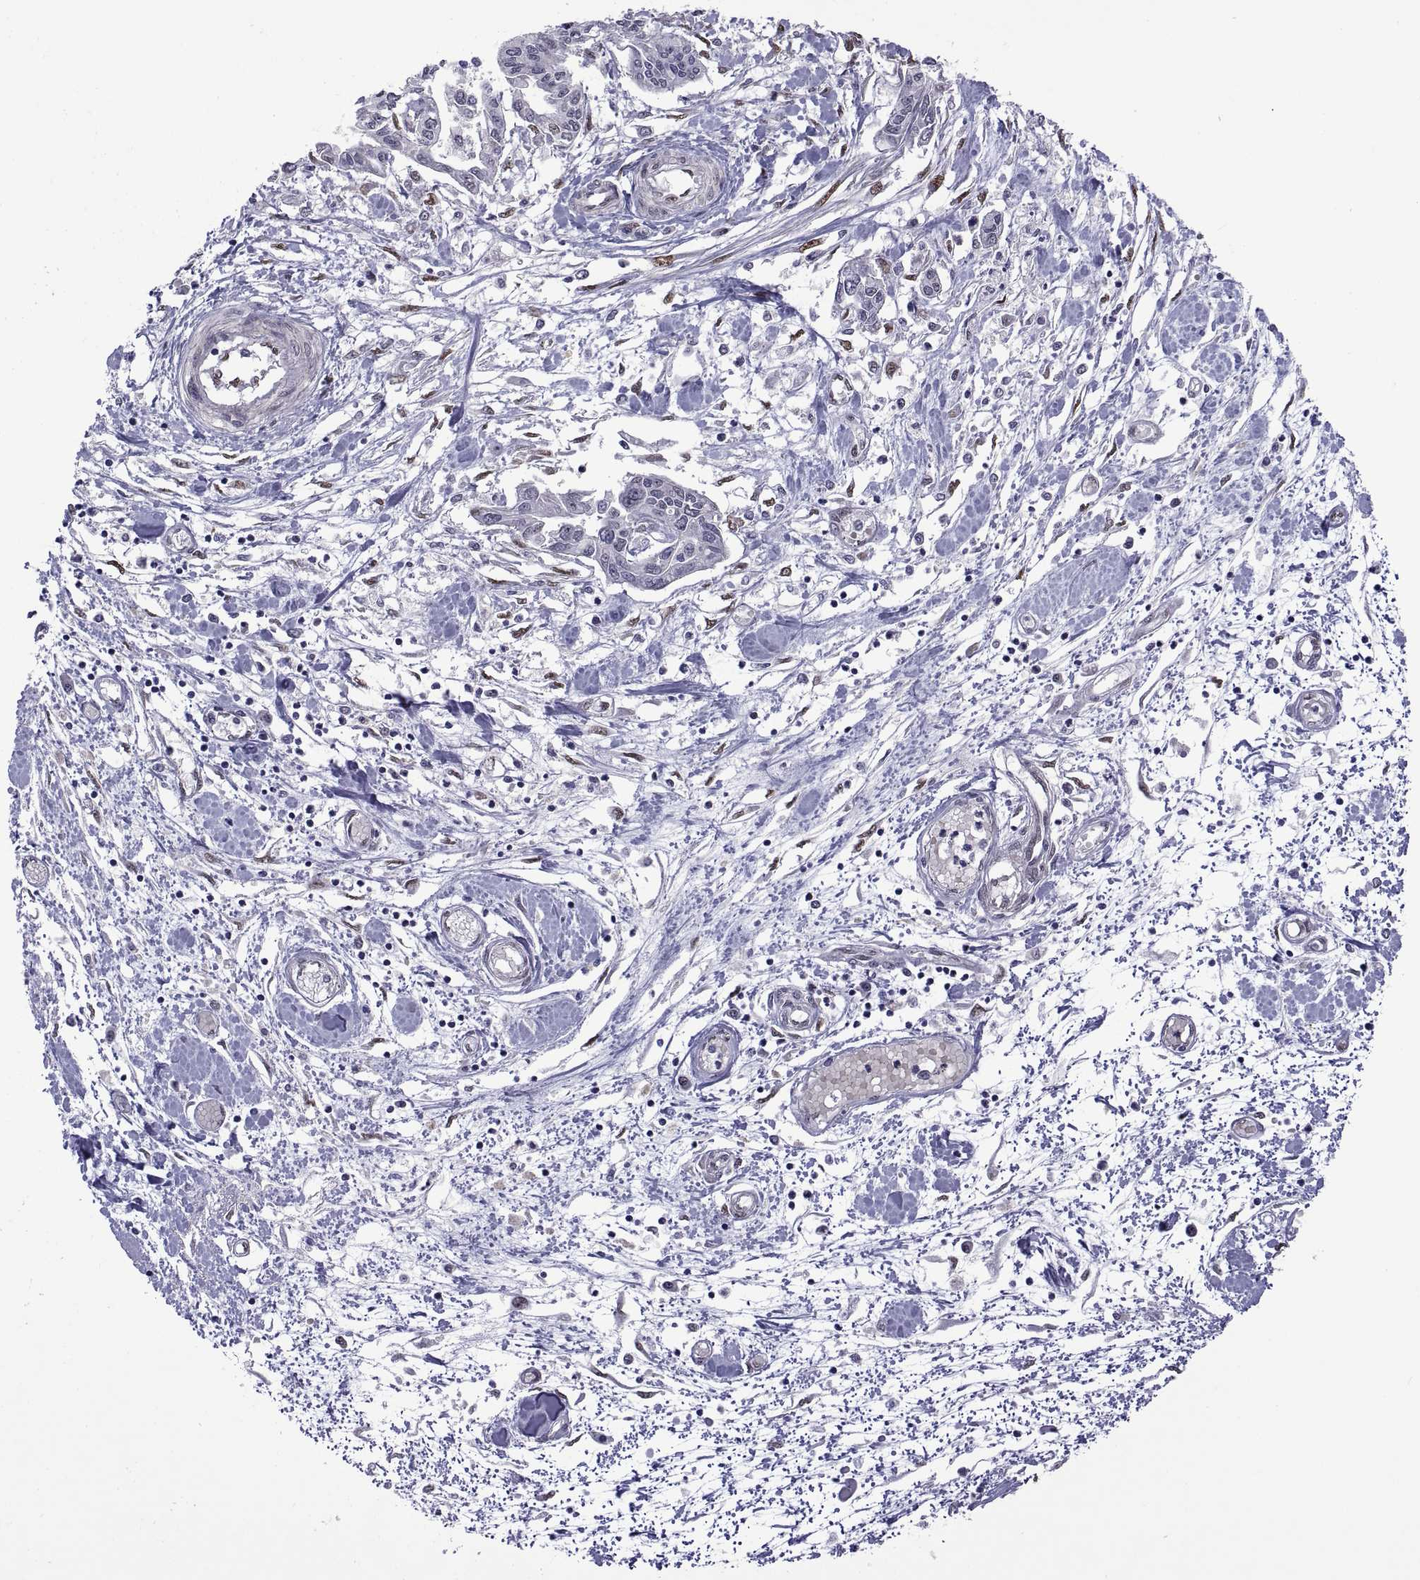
{"staining": {"intensity": "negative", "quantity": "none", "location": "none"}, "tissue": "pancreatic cancer", "cell_type": "Tumor cells", "image_type": "cancer", "snomed": [{"axis": "morphology", "description": "Adenocarcinoma, NOS"}, {"axis": "topography", "description": "Pancreas"}], "caption": "IHC image of neoplastic tissue: human pancreatic cancer stained with DAB shows no significant protein positivity in tumor cells. (Stains: DAB immunohistochemistry (IHC) with hematoxylin counter stain, Microscopy: brightfield microscopy at high magnification).", "gene": "NR4A1", "patient": {"sex": "male", "age": 60}}